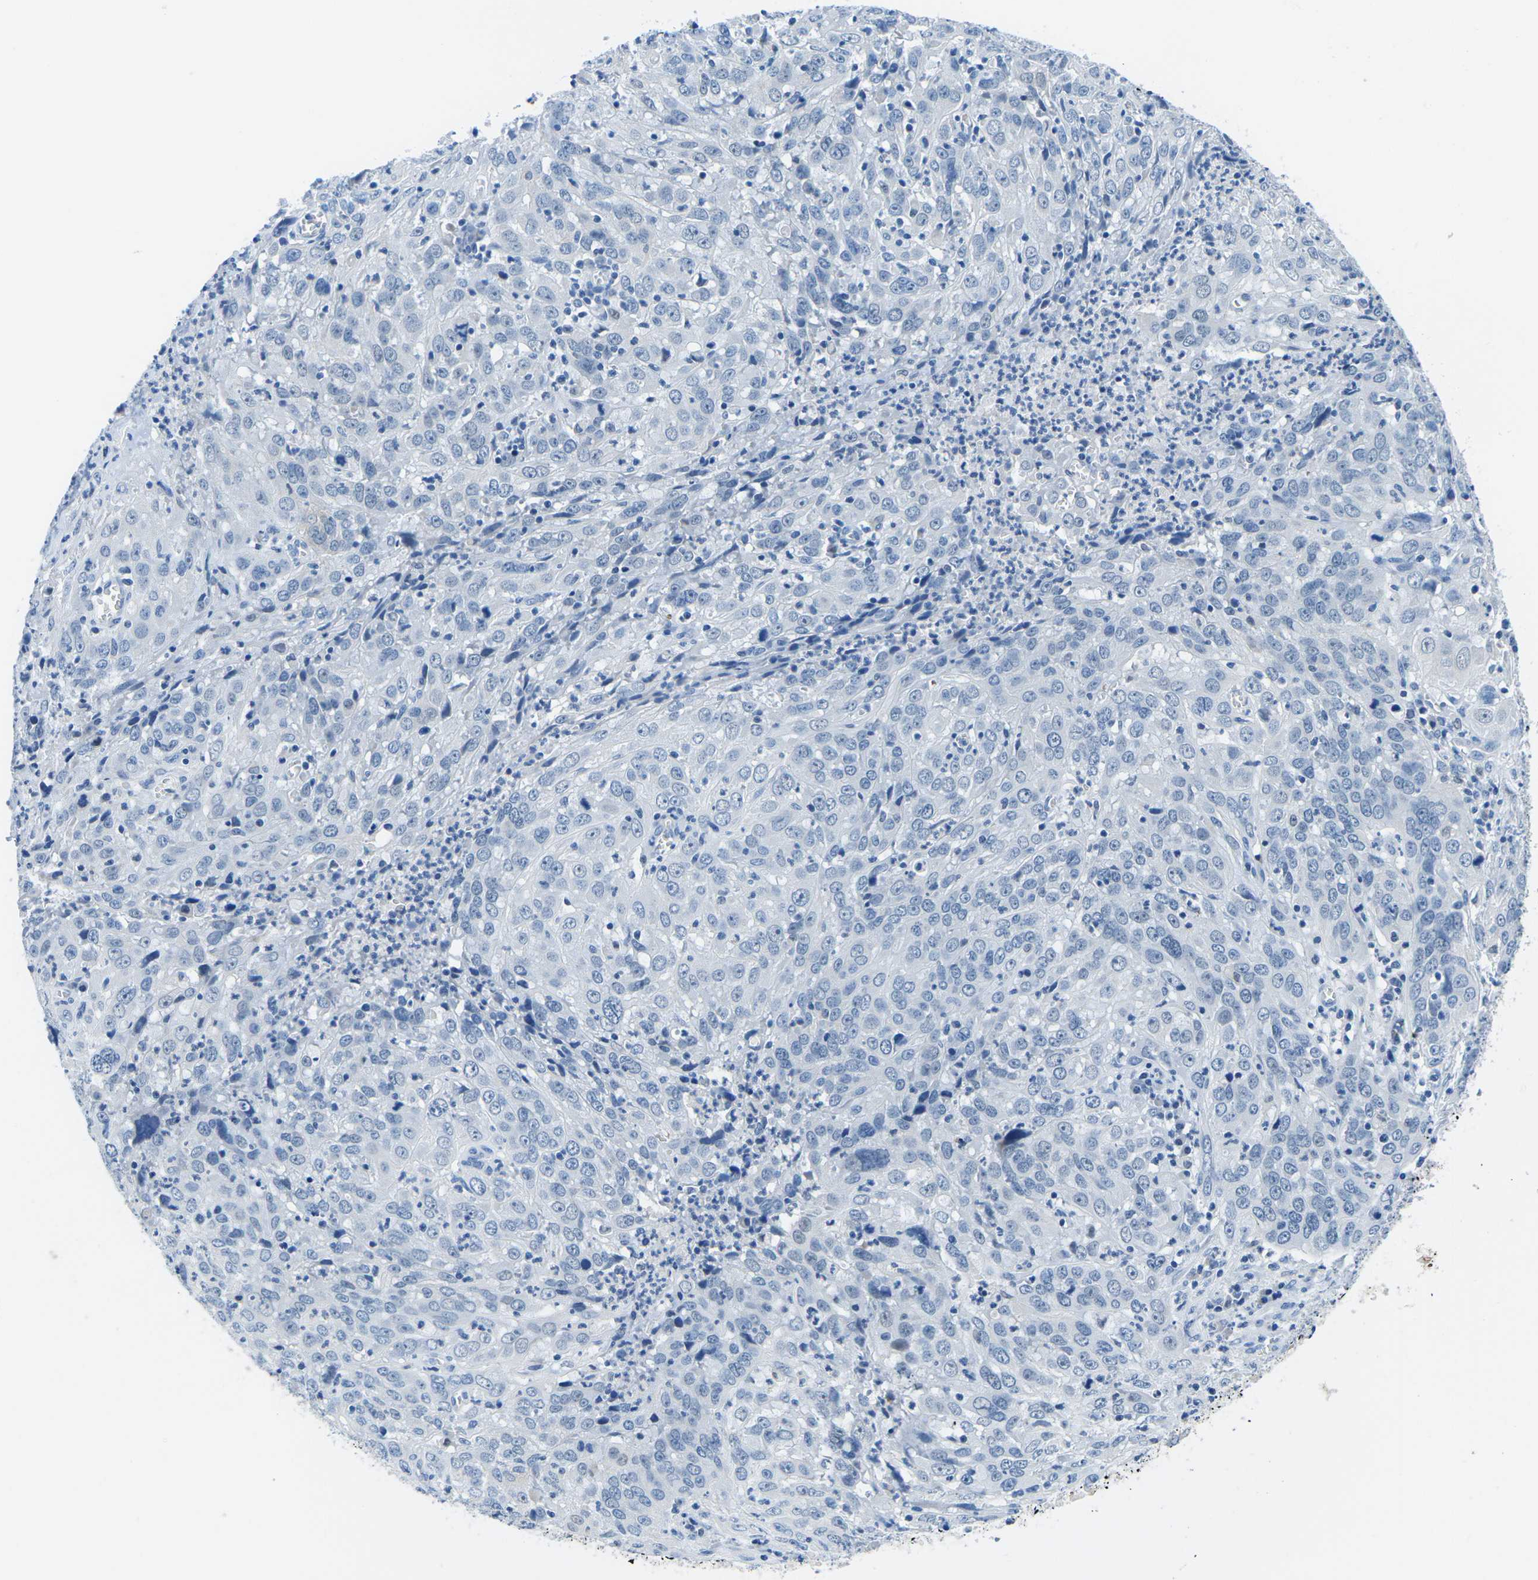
{"staining": {"intensity": "negative", "quantity": "none", "location": "none"}, "tissue": "cervical cancer", "cell_type": "Tumor cells", "image_type": "cancer", "snomed": [{"axis": "morphology", "description": "Squamous cell carcinoma, NOS"}, {"axis": "topography", "description": "Cervix"}], "caption": "Immunohistochemistry (IHC) of squamous cell carcinoma (cervical) shows no staining in tumor cells.", "gene": "TM6SF1", "patient": {"sex": "female", "age": 32}}